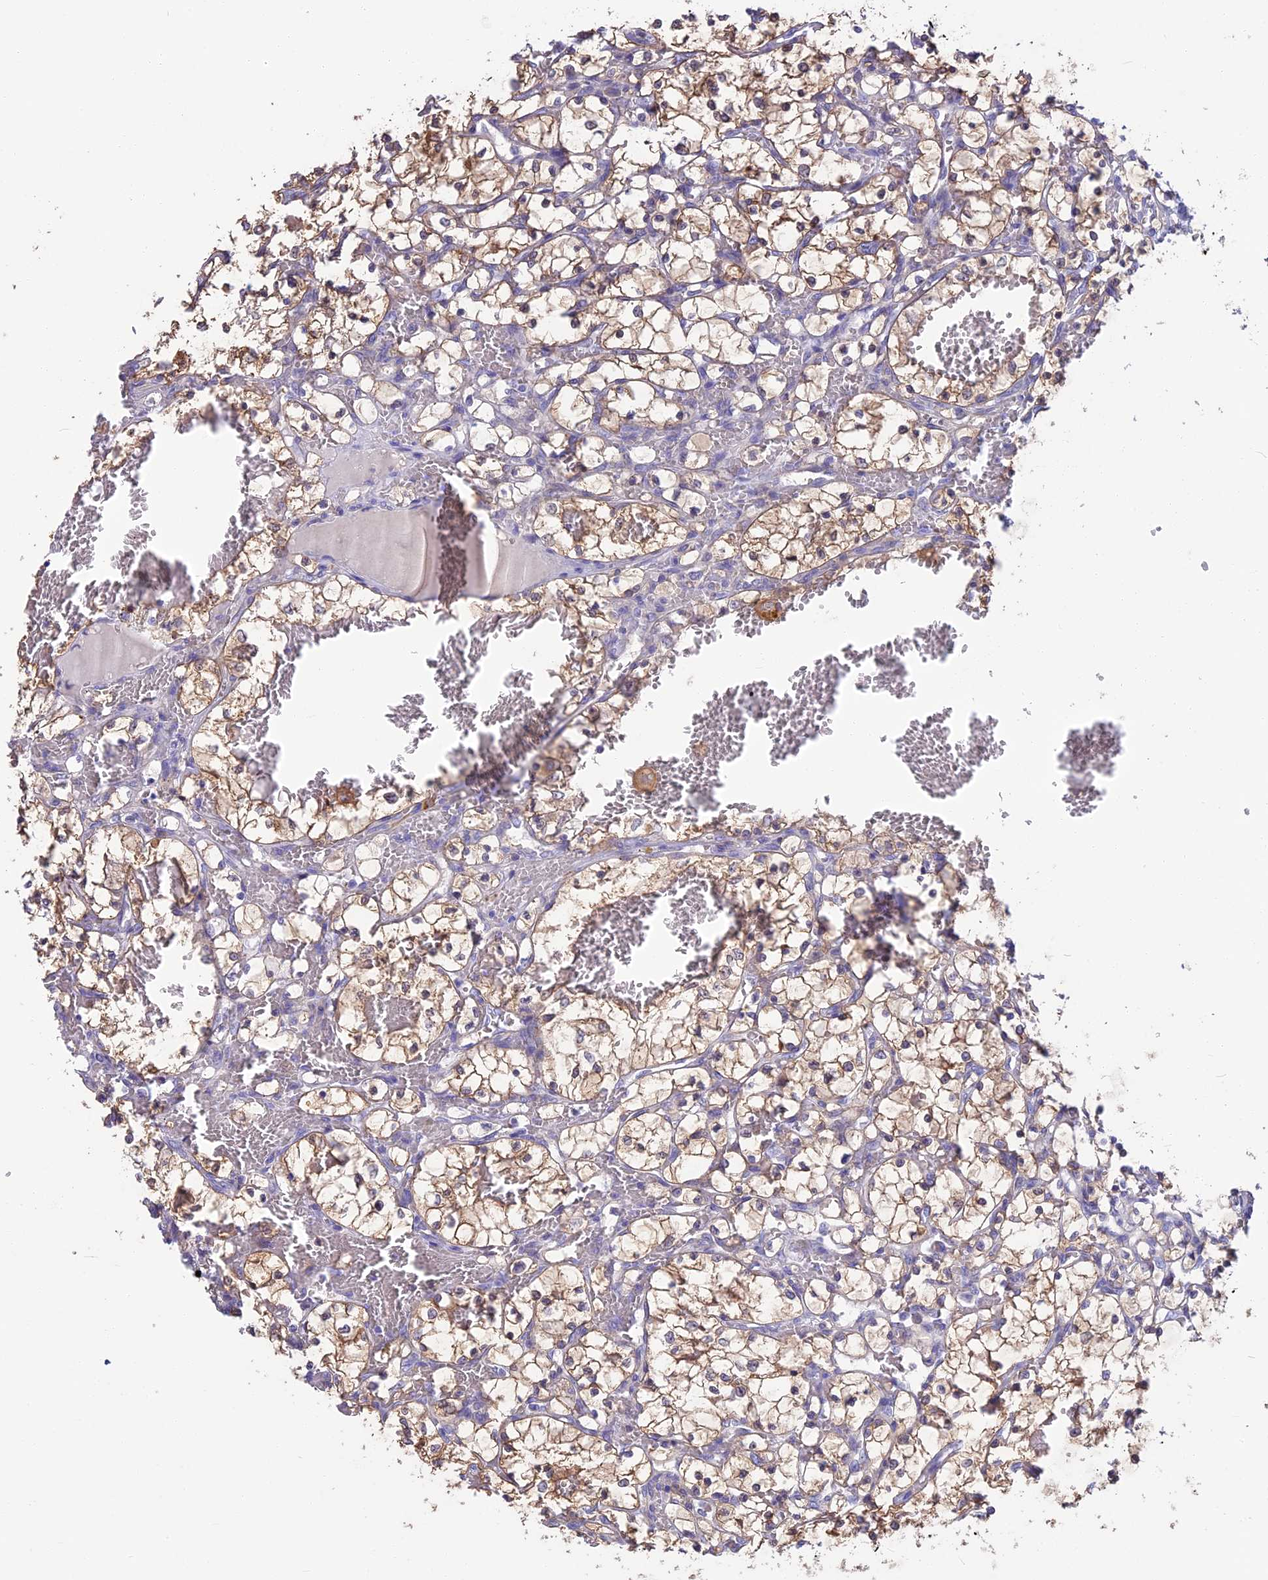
{"staining": {"intensity": "moderate", "quantity": ">75%", "location": "cytoplasmic/membranous"}, "tissue": "renal cancer", "cell_type": "Tumor cells", "image_type": "cancer", "snomed": [{"axis": "morphology", "description": "Adenocarcinoma, NOS"}, {"axis": "topography", "description": "Kidney"}], "caption": "The immunohistochemical stain highlights moderate cytoplasmic/membranous expression in tumor cells of renal cancer tissue. The staining was performed using DAB, with brown indicating positive protein expression. Nuclei are stained blue with hematoxylin.", "gene": "SNAP91", "patient": {"sex": "female", "age": 69}}